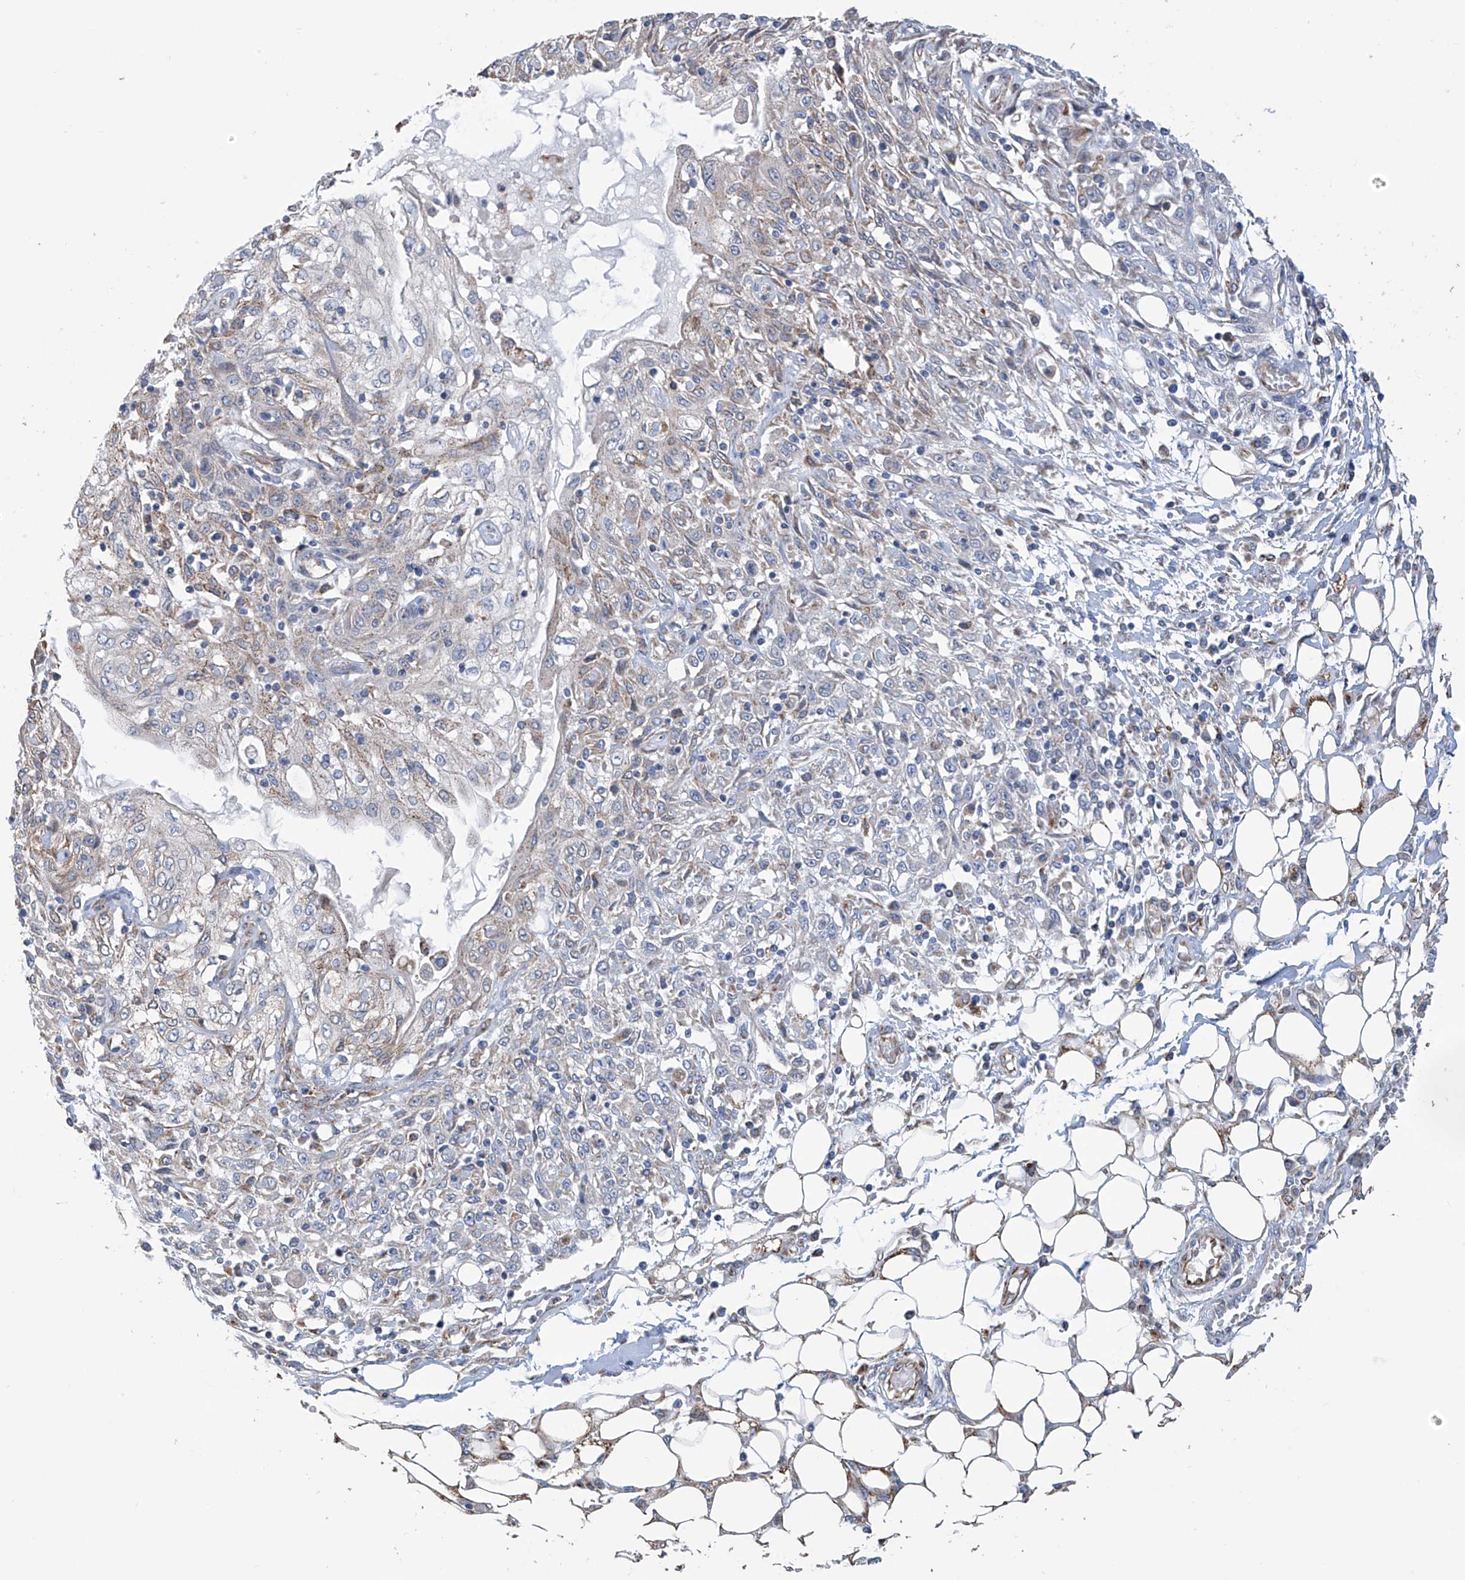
{"staining": {"intensity": "weak", "quantity": "<25%", "location": "cytoplasmic/membranous"}, "tissue": "skin cancer", "cell_type": "Tumor cells", "image_type": "cancer", "snomed": [{"axis": "morphology", "description": "Squamous cell carcinoma, NOS"}, {"axis": "morphology", "description": "Squamous cell carcinoma, metastatic, NOS"}, {"axis": "topography", "description": "Skin"}, {"axis": "topography", "description": "Lymph node"}], "caption": "Protein analysis of skin cancer (squamous cell carcinoma) exhibits no significant expression in tumor cells.", "gene": "EIF5B", "patient": {"sex": "male", "age": 75}}